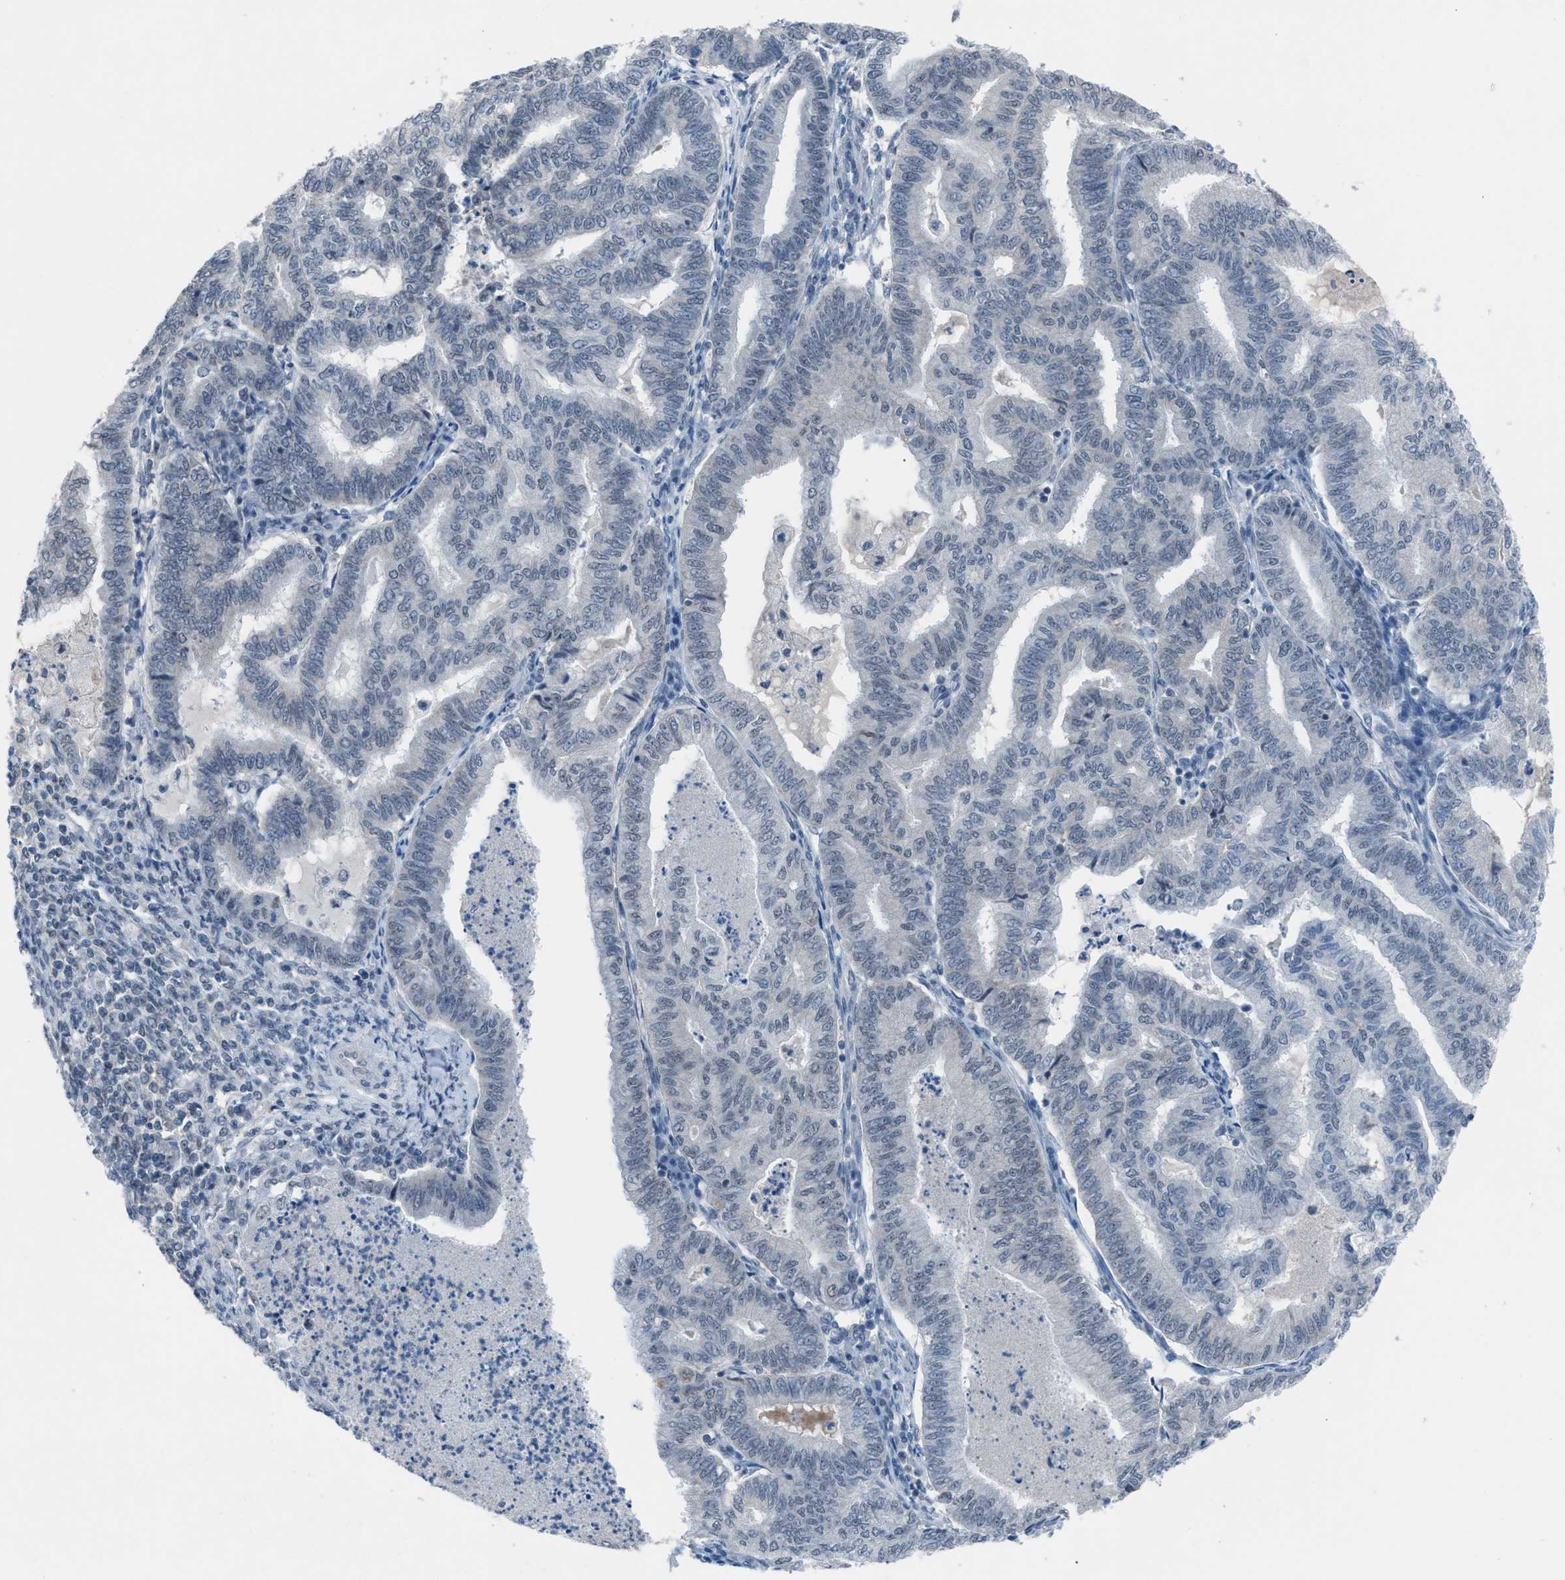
{"staining": {"intensity": "negative", "quantity": "none", "location": "none"}, "tissue": "endometrial cancer", "cell_type": "Tumor cells", "image_type": "cancer", "snomed": [{"axis": "morphology", "description": "Polyp, NOS"}, {"axis": "morphology", "description": "Adenocarcinoma, NOS"}, {"axis": "morphology", "description": "Adenoma, NOS"}, {"axis": "topography", "description": "Endometrium"}], "caption": "The photomicrograph demonstrates no staining of tumor cells in endometrial adenocarcinoma.", "gene": "ANAPC11", "patient": {"sex": "female", "age": 79}}